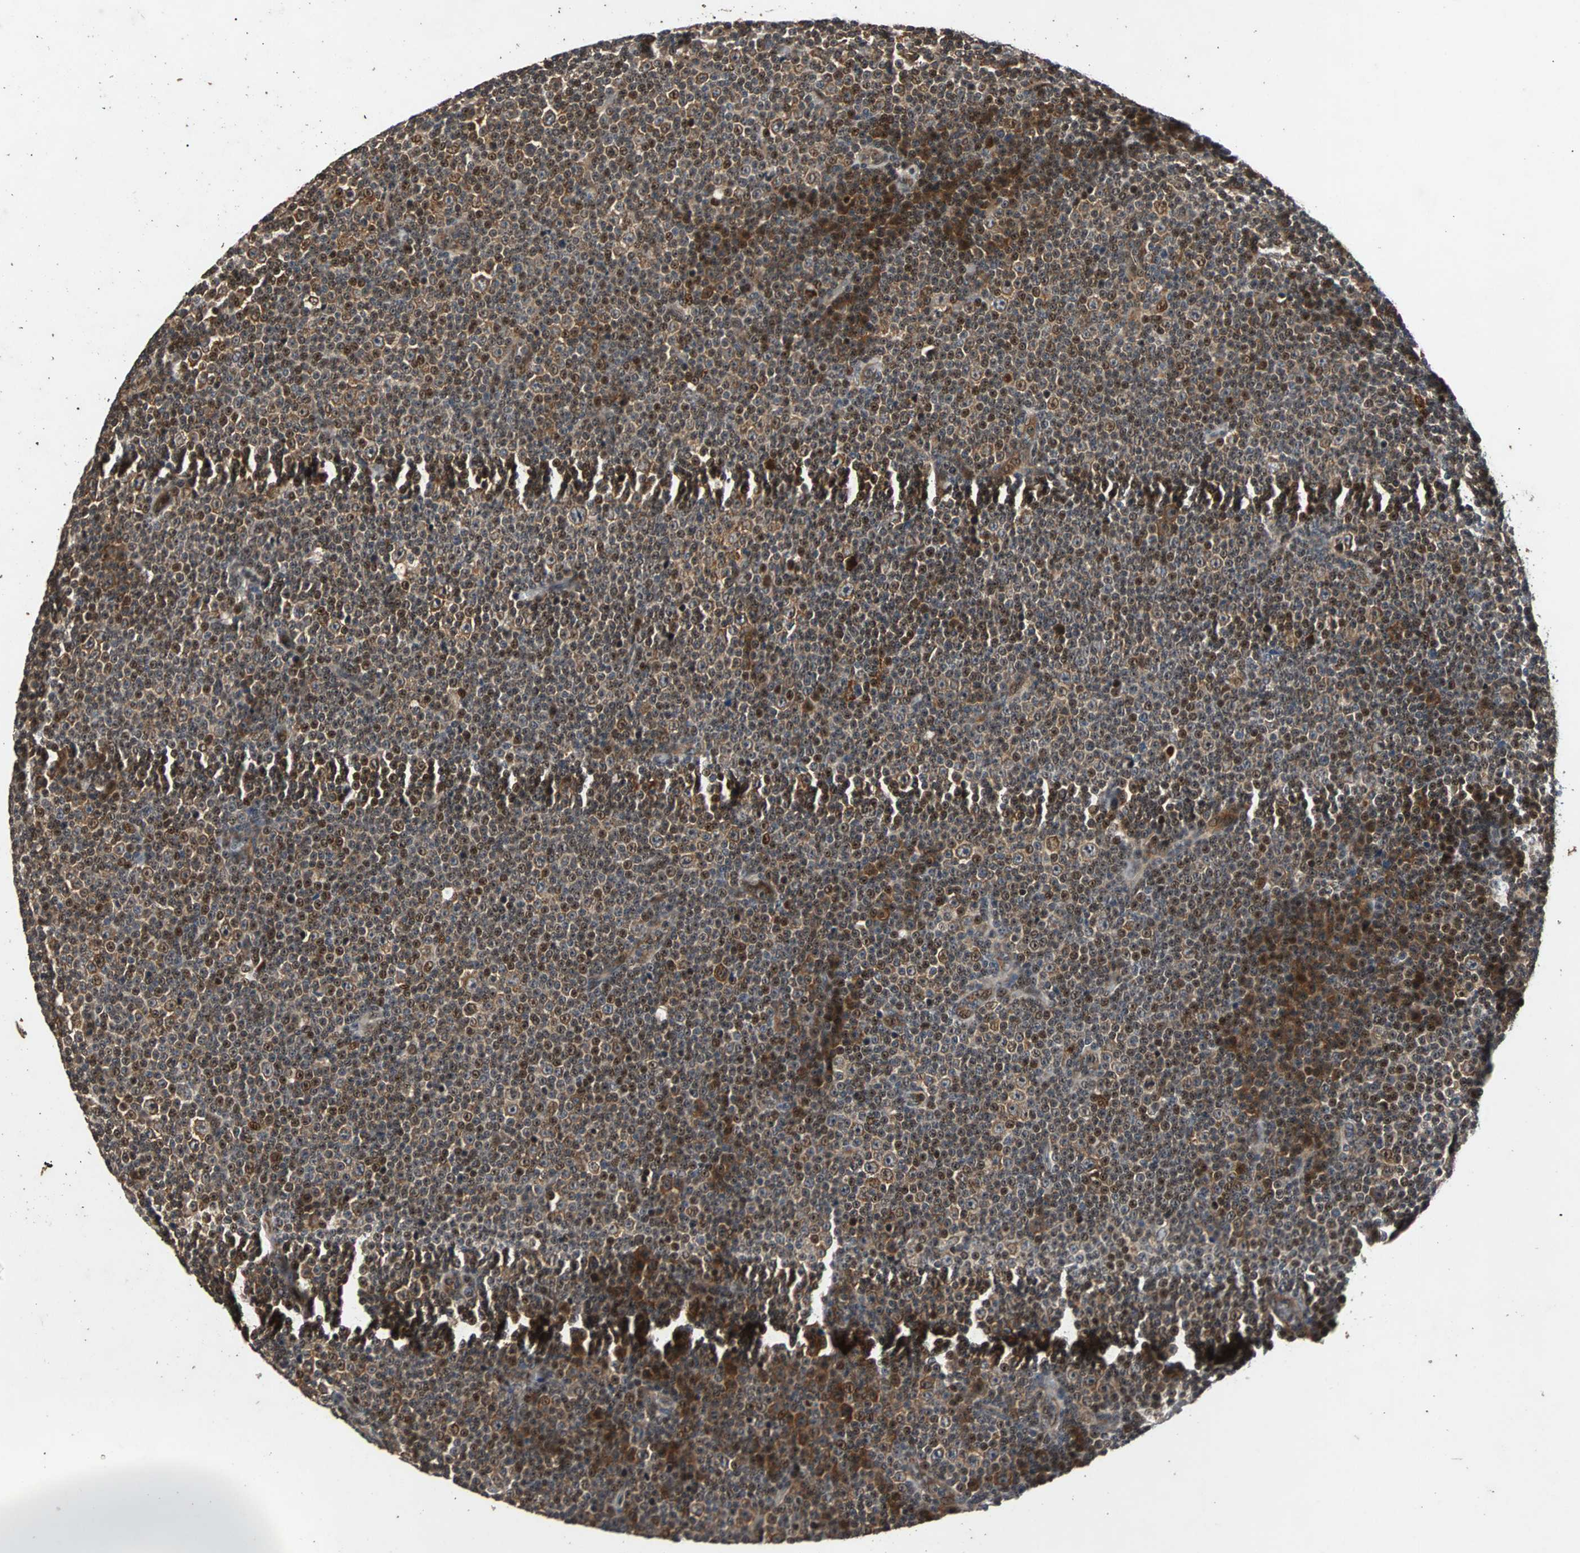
{"staining": {"intensity": "strong", "quantity": "25%-75%", "location": "cytoplasmic/membranous,nuclear"}, "tissue": "lymphoma", "cell_type": "Tumor cells", "image_type": "cancer", "snomed": [{"axis": "morphology", "description": "Malignant lymphoma, non-Hodgkin's type, Low grade"}, {"axis": "topography", "description": "Lymph node"}], "caption": "Lymphoma tissue demonstrates strong cytoplasmic/membranous and nuclear positivity in about 25%-75% of tumor cells (brown staining indicates protein expression, while blue staining denotes nuclei).", "gene": "USP31", "patient": {"sex": "female", "age": 67}}